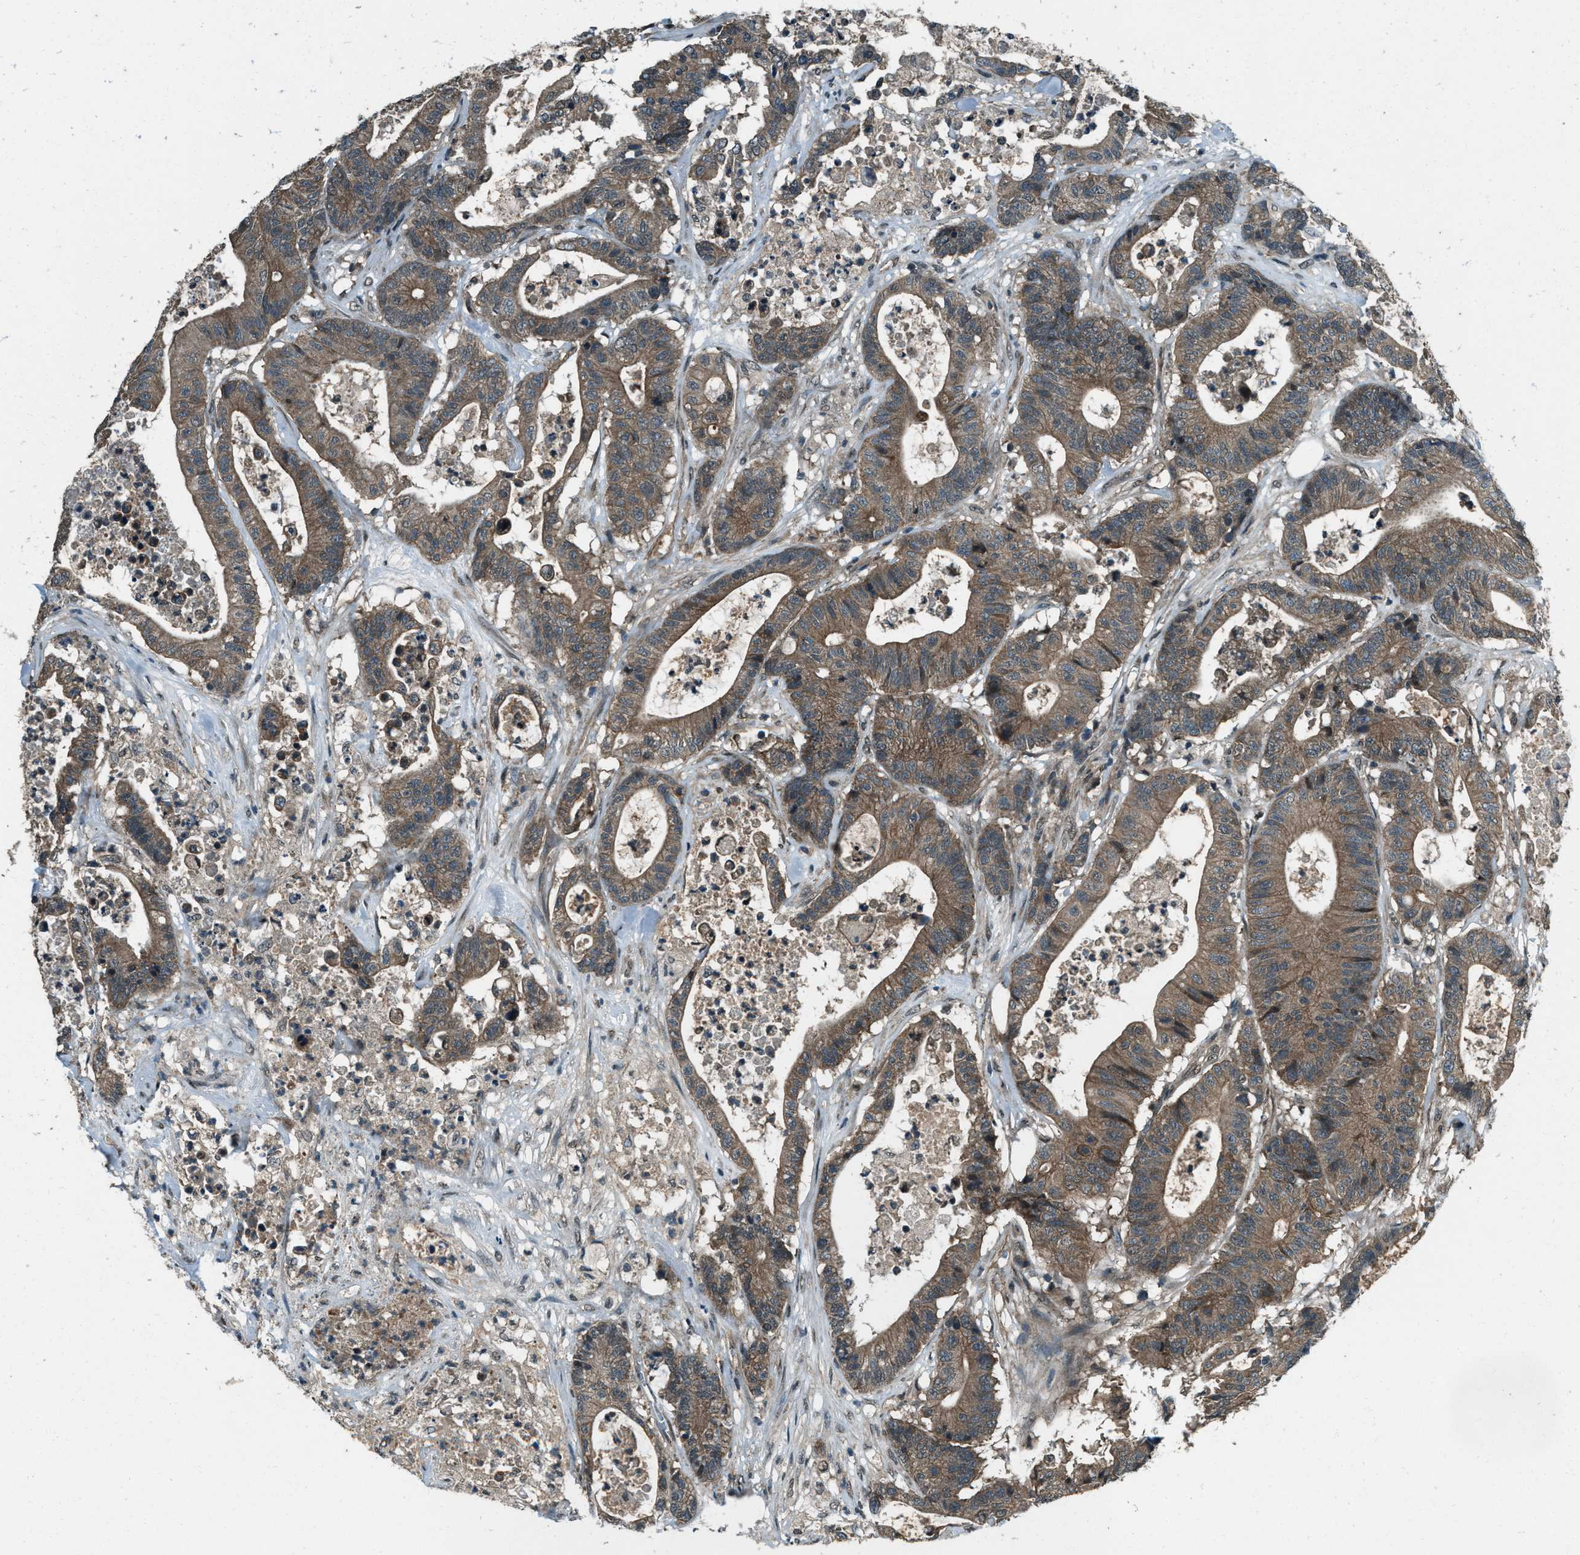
{"staining": {"intensity": "moderate", "quantity": ">75%", "location": "cytoplasmic/membranous"}, "tissue": "colorectal cancer", "cell_type": "Tumor cells", "image_type": "cancer", "snomed": [{"axis": "morphology", "description": "Adenocarcinoma, NOS"}, {"axis": "topography", "description": "Colon"}], "caption": "Tumor cells show medium levels of moderate cytoplasmic/membranous positivity in about >75% of cells in human adenocarcinoma (colorectal).", "gene": "SVIL", "patient": {"sex": "female", "age": 84}}